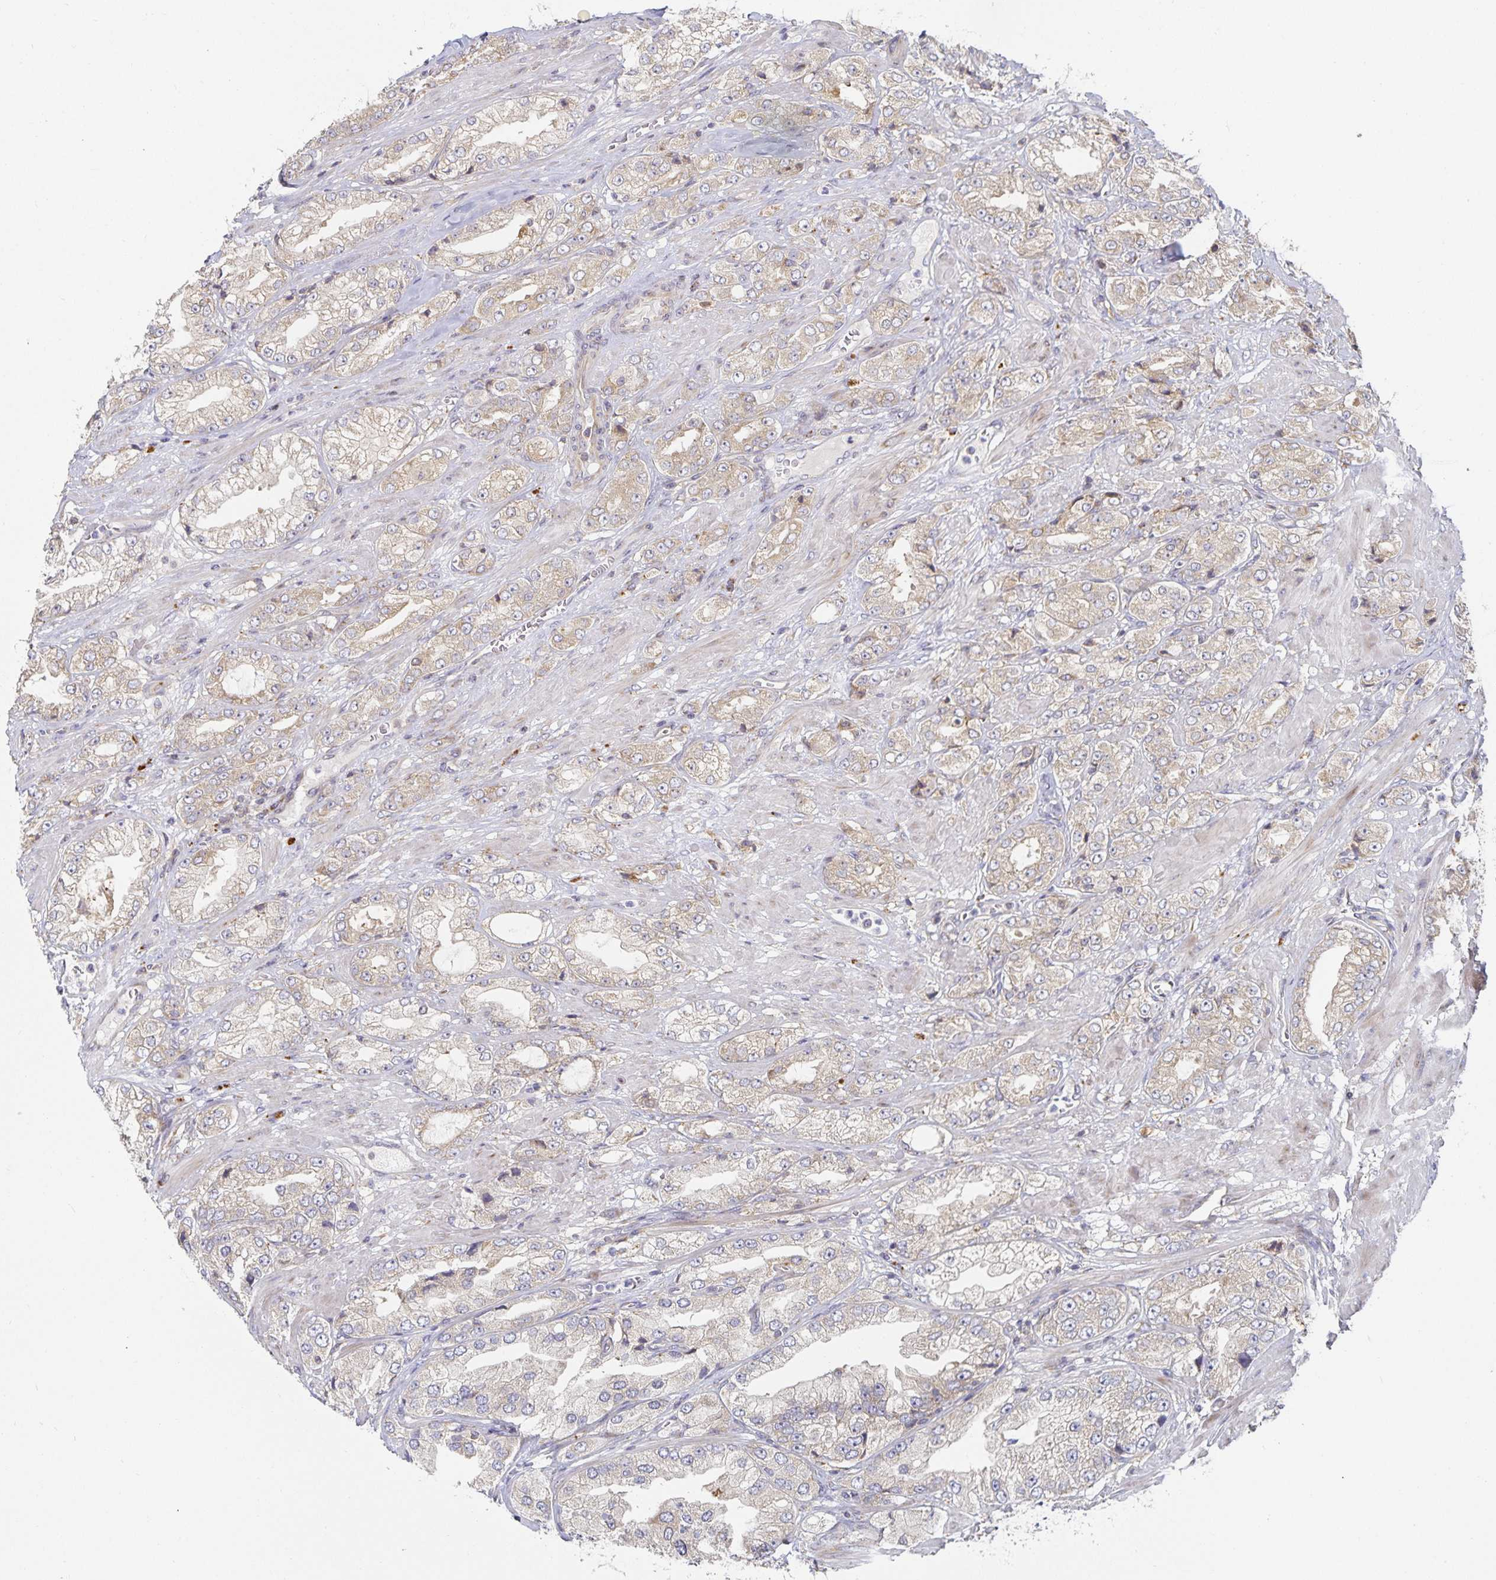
{"staining": {"intensity": "weak", "quantity": "<25%", "location": "cytoplasmic/membranous"}, "tissue": "prostate cancer", "cell_type": "Tumor cells", "image_type": "cancer", "snomed": [{"axis": "morphology", "description": "Adenocarcinoma, High grade"}, {"axis": "topography", "description": "Prostate"}], "caption": "The photomicrograph displays no staining of tumor cells in prostate cancer (high-grade adenocarcinoma).", "gene": "NOMO1", "patient": {"sex": "male", "age": 68}}